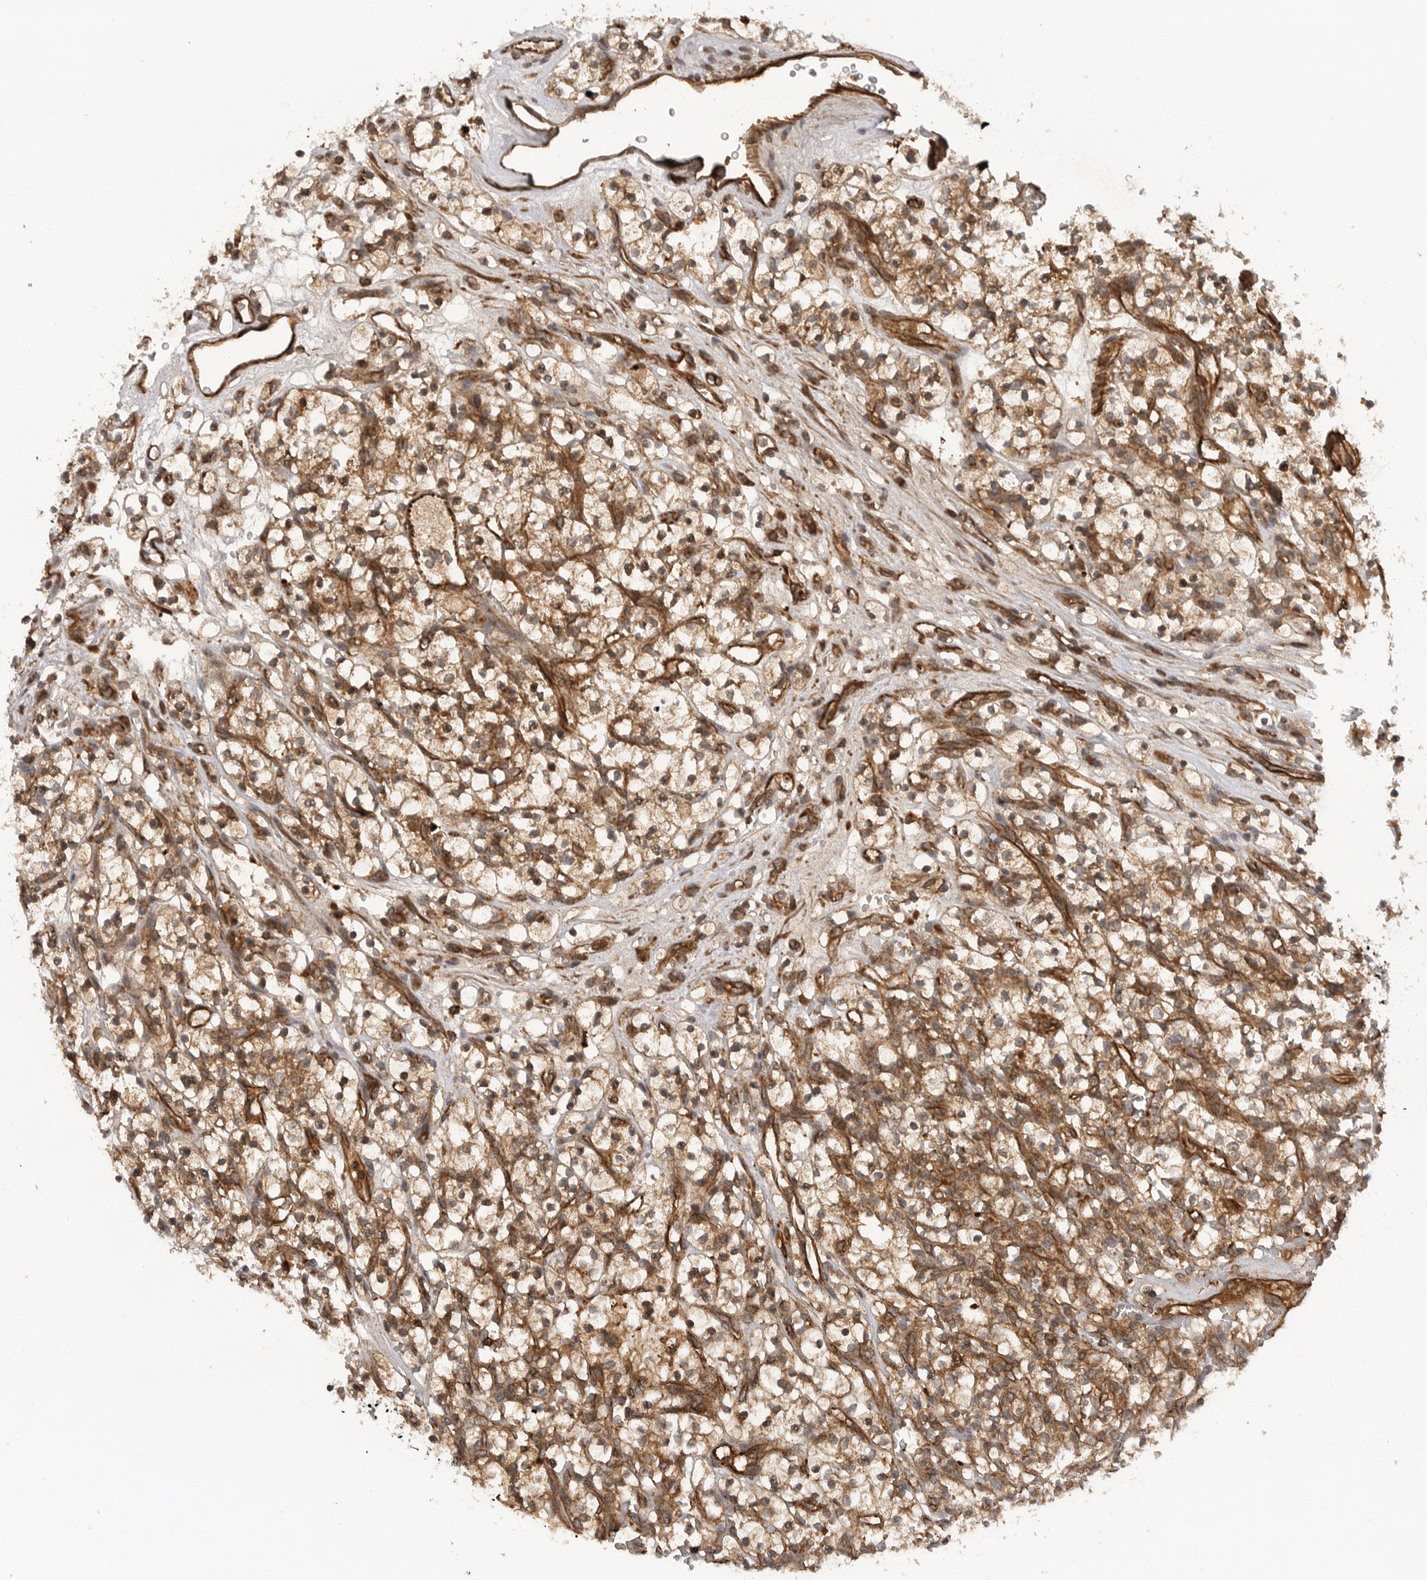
{"staining": {"intensity": "moderate", "quantity": ">75%", "location": "cytoplasmic/membranous"}, "tissue": "renal cancer", "cell_type": "Tumor cells", "image_type": "cancer", "snomed": [{"axis": "morphology", "description": "Adenocarcinoma, NOS"}, {"axis": "topography", "description": "Kidney"}], "caption": "Immunohistochemical staining of human renal cancer reveals medium levels of moderate cytoplasmic/membranous protein staining in about >75% of tumor cells.", "gene": "PRDX4", "patient": {"sex": "female", "age": 57}}